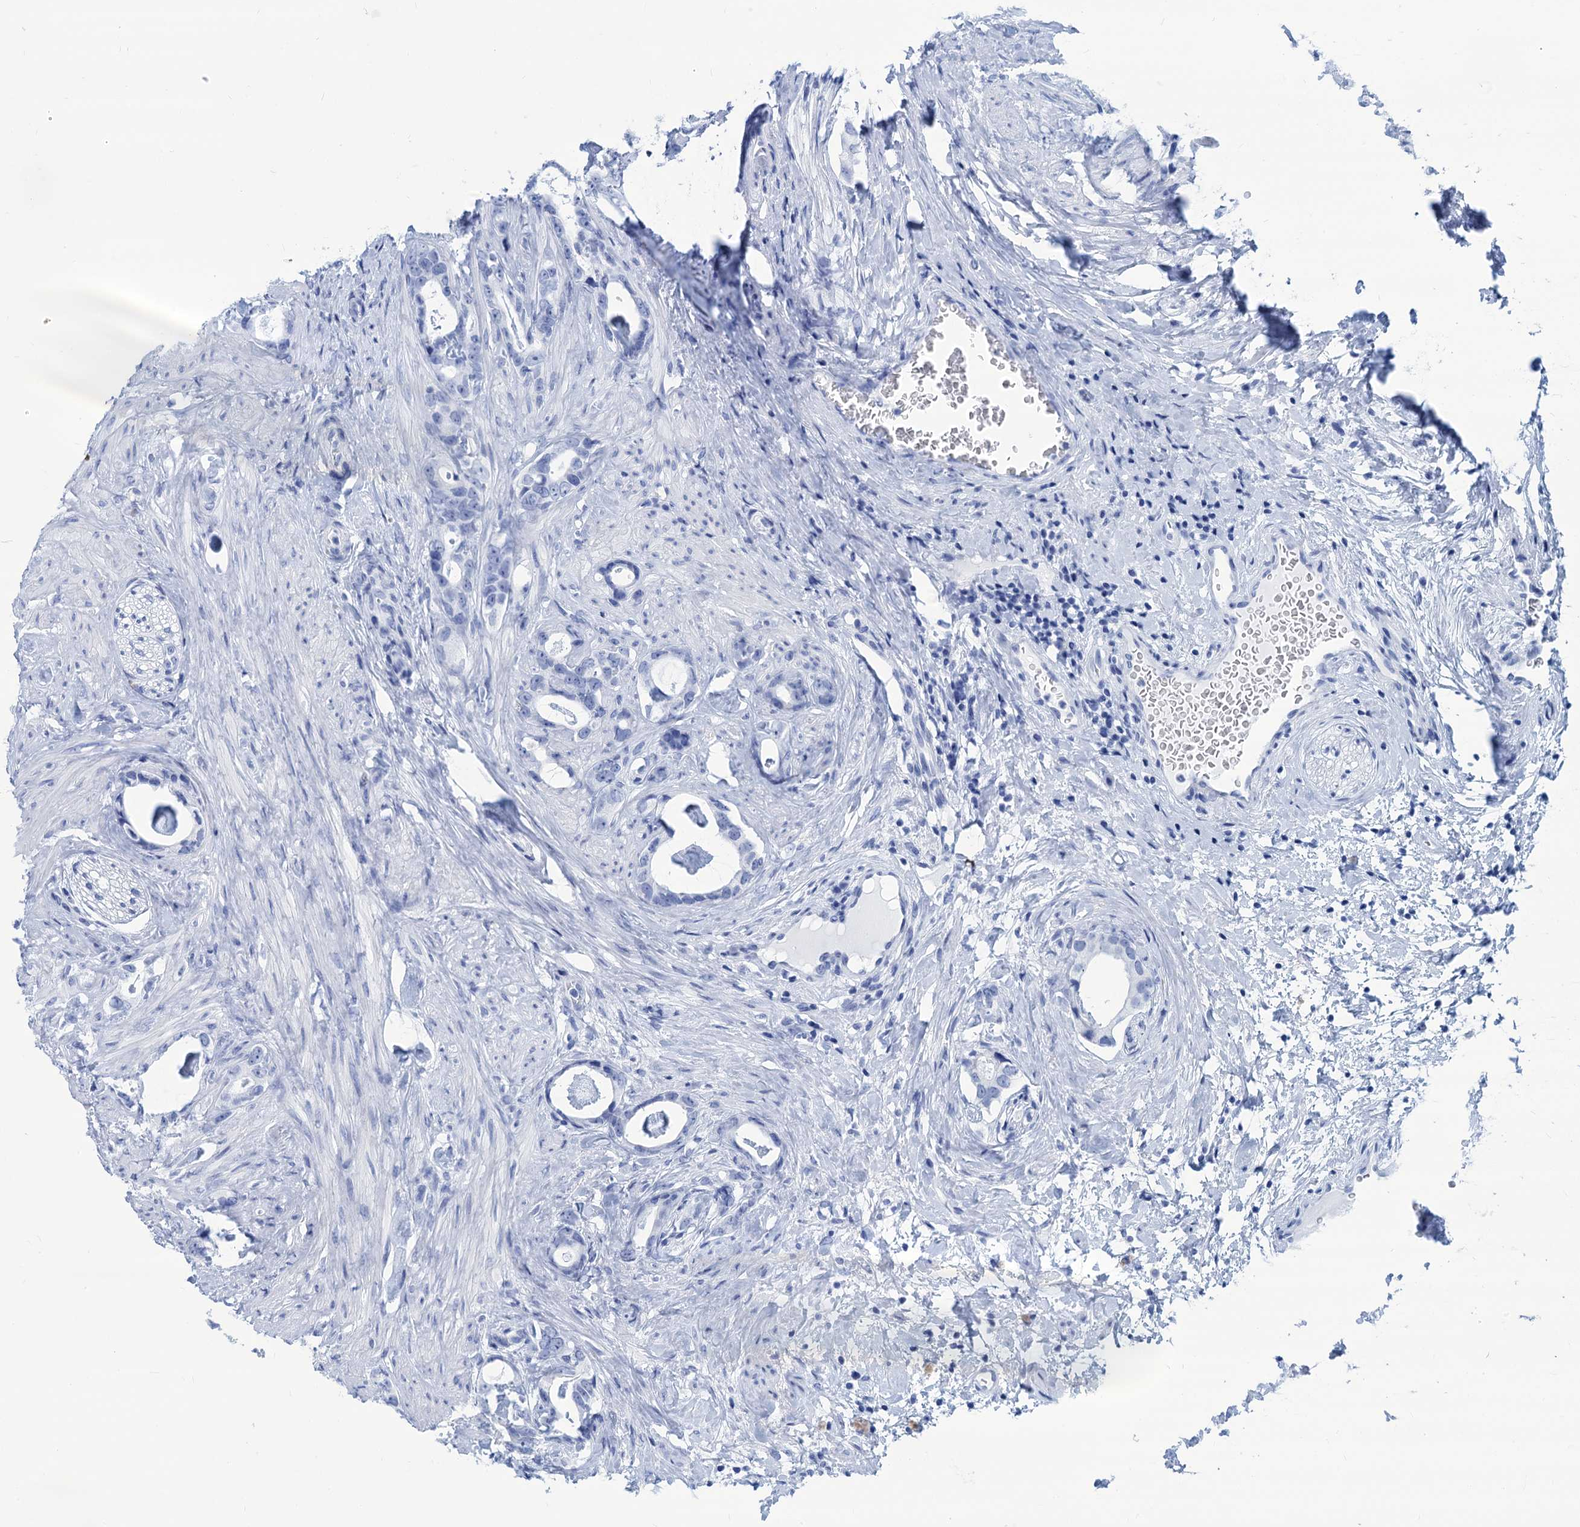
{"staining": {"intensity": "negative", "quantity": "none", "location": "none"}, "tissue": "prostate cancer", "cell_type": "Tumor cells", "image_type": "cancer", "snomed": [{"axis": "morphology", "description": "Adenocarcinoma, Low grade"}, {"axis": "topography", "description": "Prostate"}], "caption": "Prostate cancer was stained to show a protein in brown. There is no significant positivity in tumor cells.", "gene": "CABYR", "patient": {"sex": "male", "age": 63}}